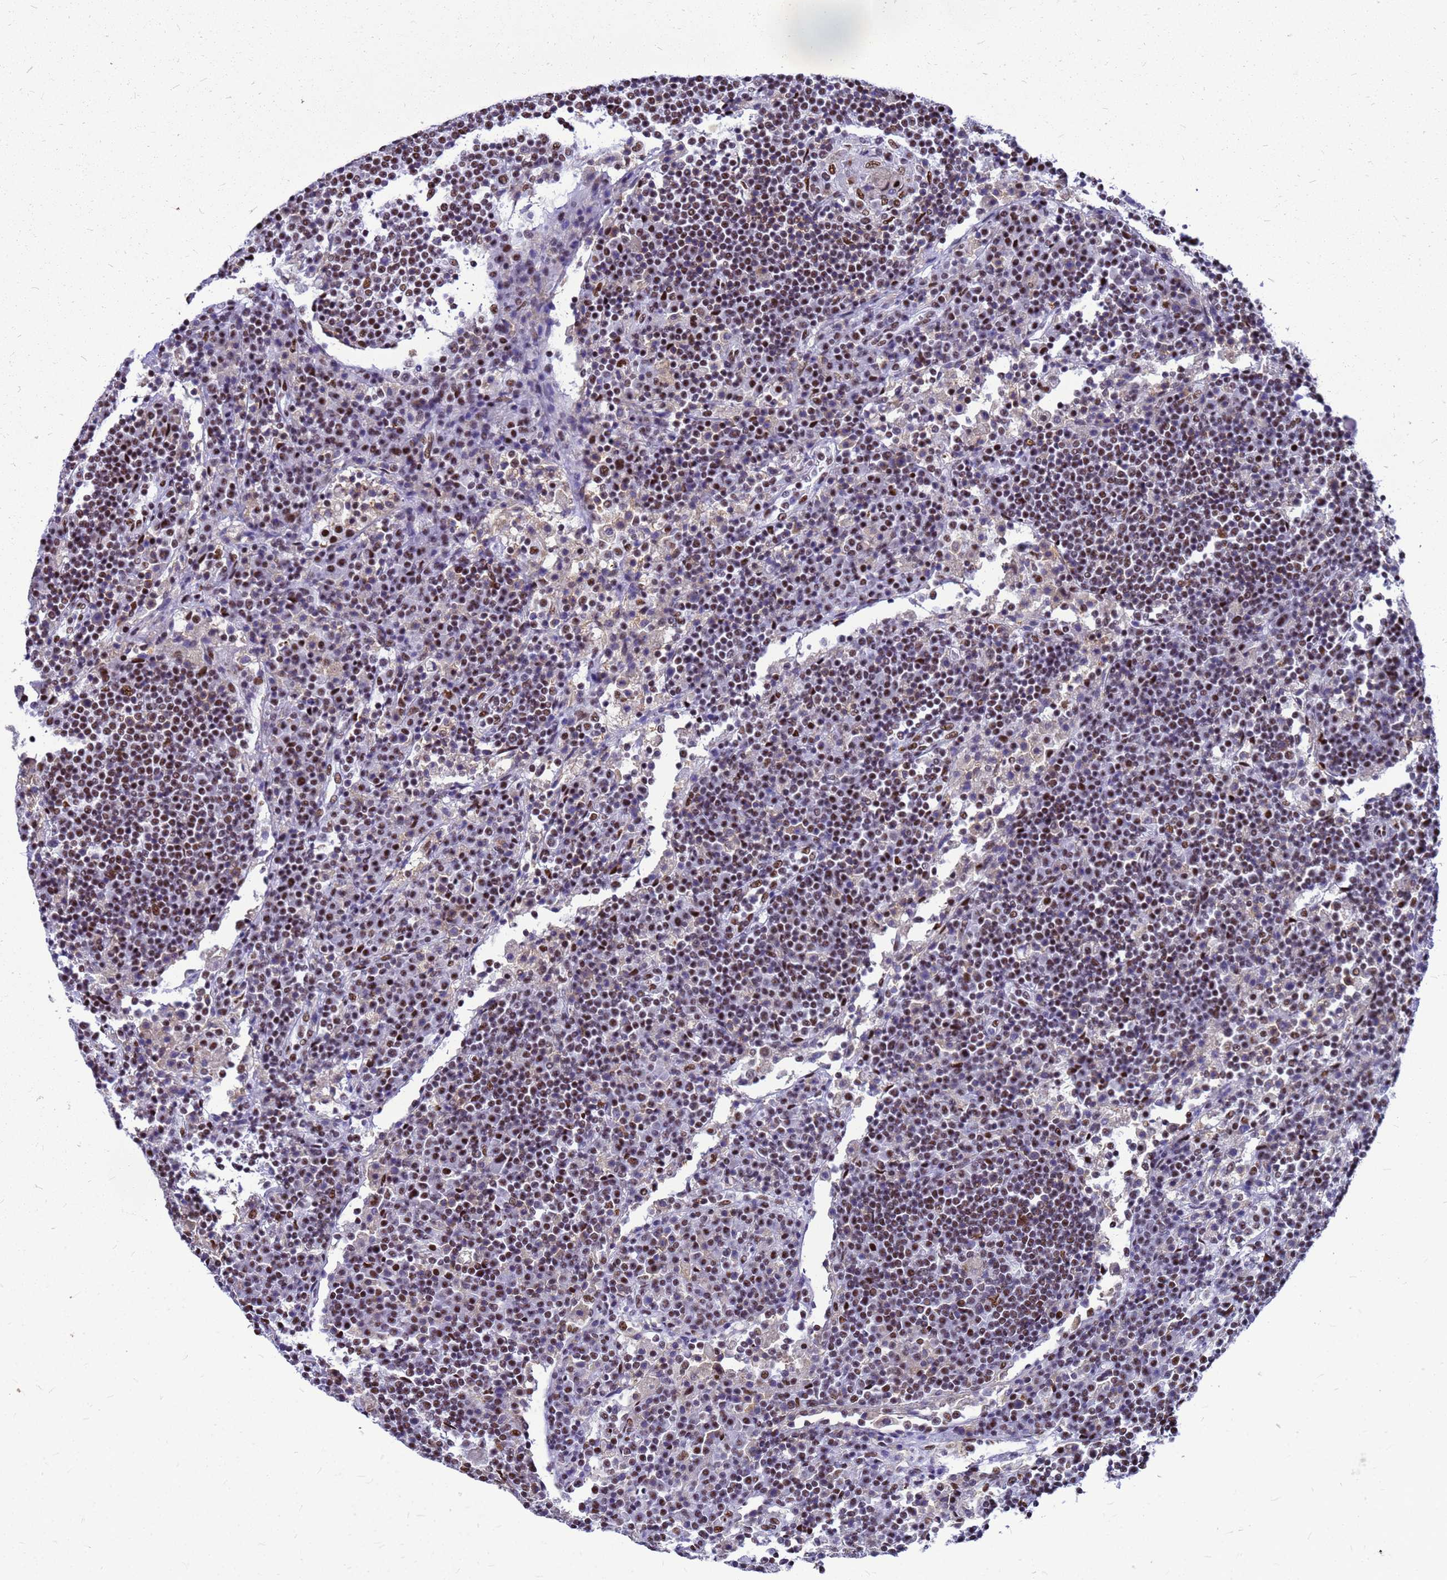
{"staining": {"intensity": "strong", "quantity": "25%-75%", "location": "nuclear"}, "tissue": "lymph node", "cell_type": "Non-germinal center cells", "image_type": "normal", "snomed": [{"axis": "morphology", "description": "Normal tissue, NOS"}, {"axis": "topography", "description": "Lymph node"}], "caption": "IHC (DAB) staining of benign human lymph node displays strong nuclear protein expression in about 25%-75% of non-germinal center cells.", "gene": "SART3", "patient": {"sex": "female", "age": 53}}